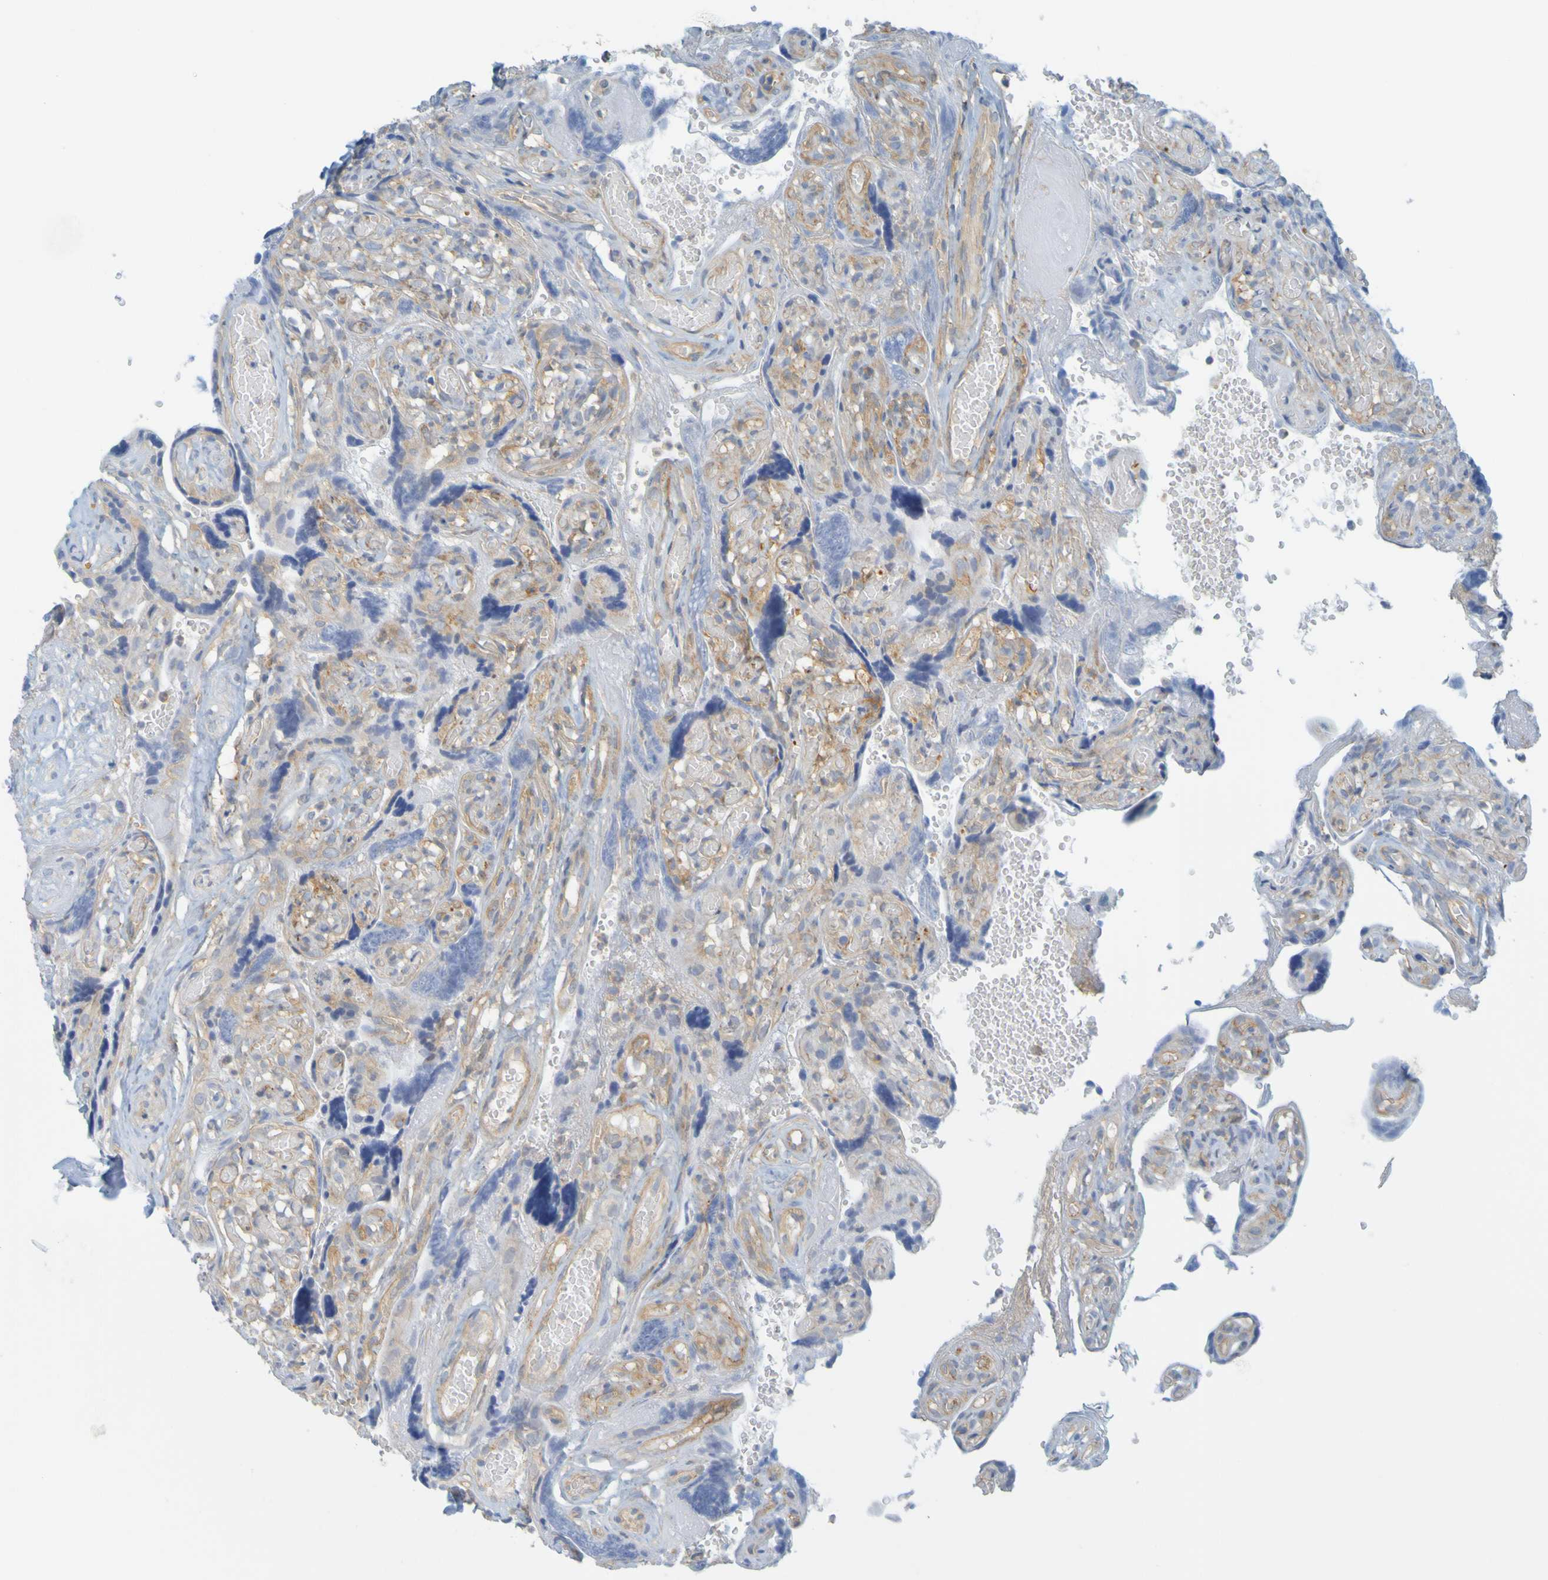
{"staining": {"intensity": "moderate", "quantity": ">75%", "location": "cytoplasmic/membranous"}, "tissue": "placenta", "cell_type": "Decidual cells", "image_type": "normal", "snomed": [{"axis": "morphology", "description": "Normal tissue, NOS"}, {"axis": "topography", "description": "Placenta"}], "caption": "Placenta stained with DAB IHC reveals medium levels of moderate cytoplasmic/membranous positivity in approximately >75% of decidual cells.", "gene": "APPL1", "patient": {"sex": "female", "age": 30}}